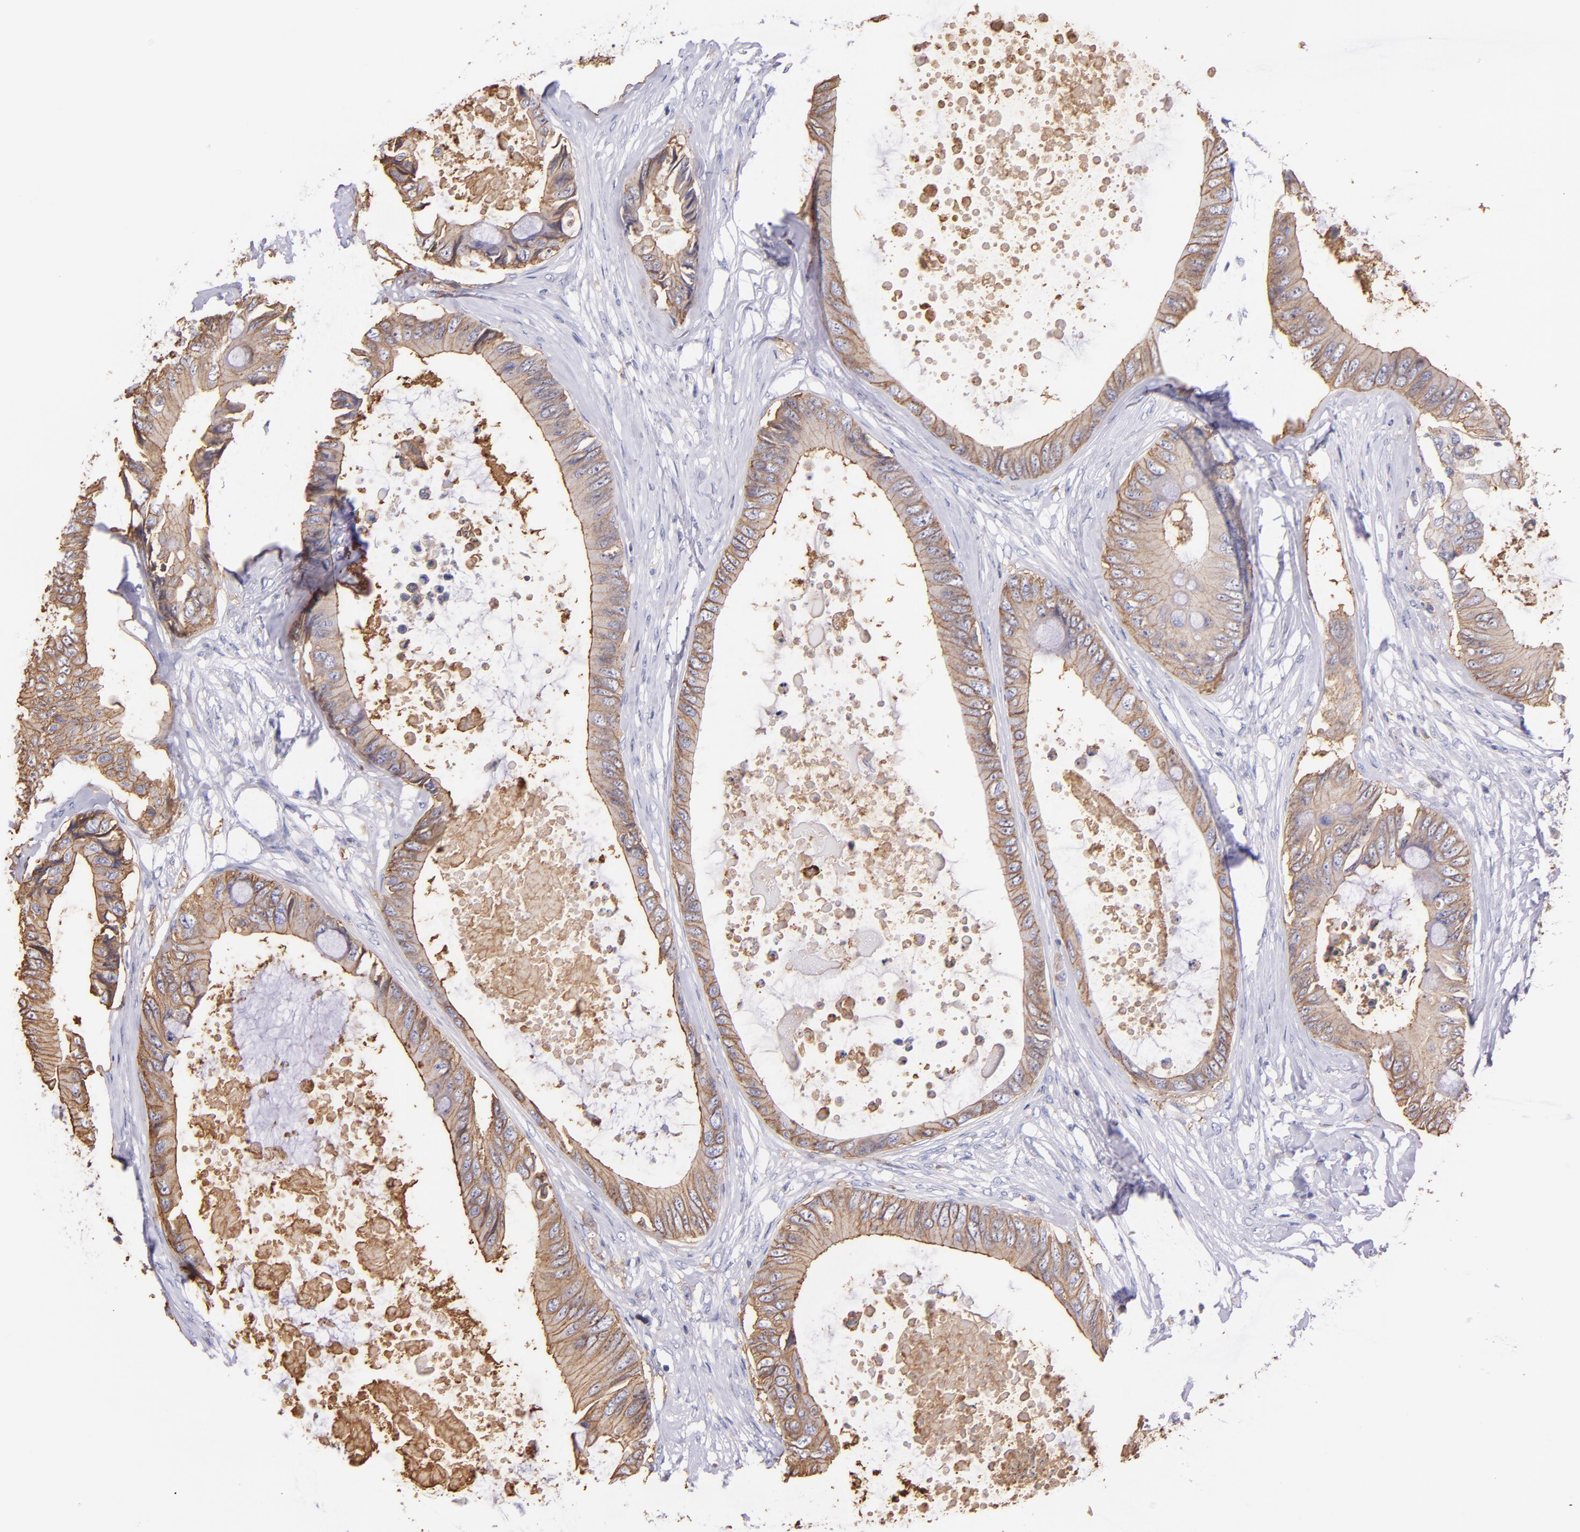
{"staining": {"intensity": "weak", "quantity": ">75%", "location": "cytoplasmic/membranous"}, "tissue": "colorectal cancer", "cell_type": "Tumor cells", "image_type": "cancer", "snomed": [{"axis": "morphology", "description": "Normal tissue, NOS"}, {"axis": "morphology", "description": "Adenocarcinoma, NOS"}, {"axis": "topography", "description": "Rectum"}, {"axis": "topography", "description": "Peripheral nerve tissue"}], "caption": "High-magnification brightfield microscopy of colorectal adenocarcinoma stained with DAB (3,3'-diaminobenzidine) (brown) and counterstained with hematoxylin (blue). tumor cells exhibit weak cytoplasmic/membranous positivity is present in approximately>75% of cells.", "gene": "SPN", "patient": {"sex": "female", "age": 77}}